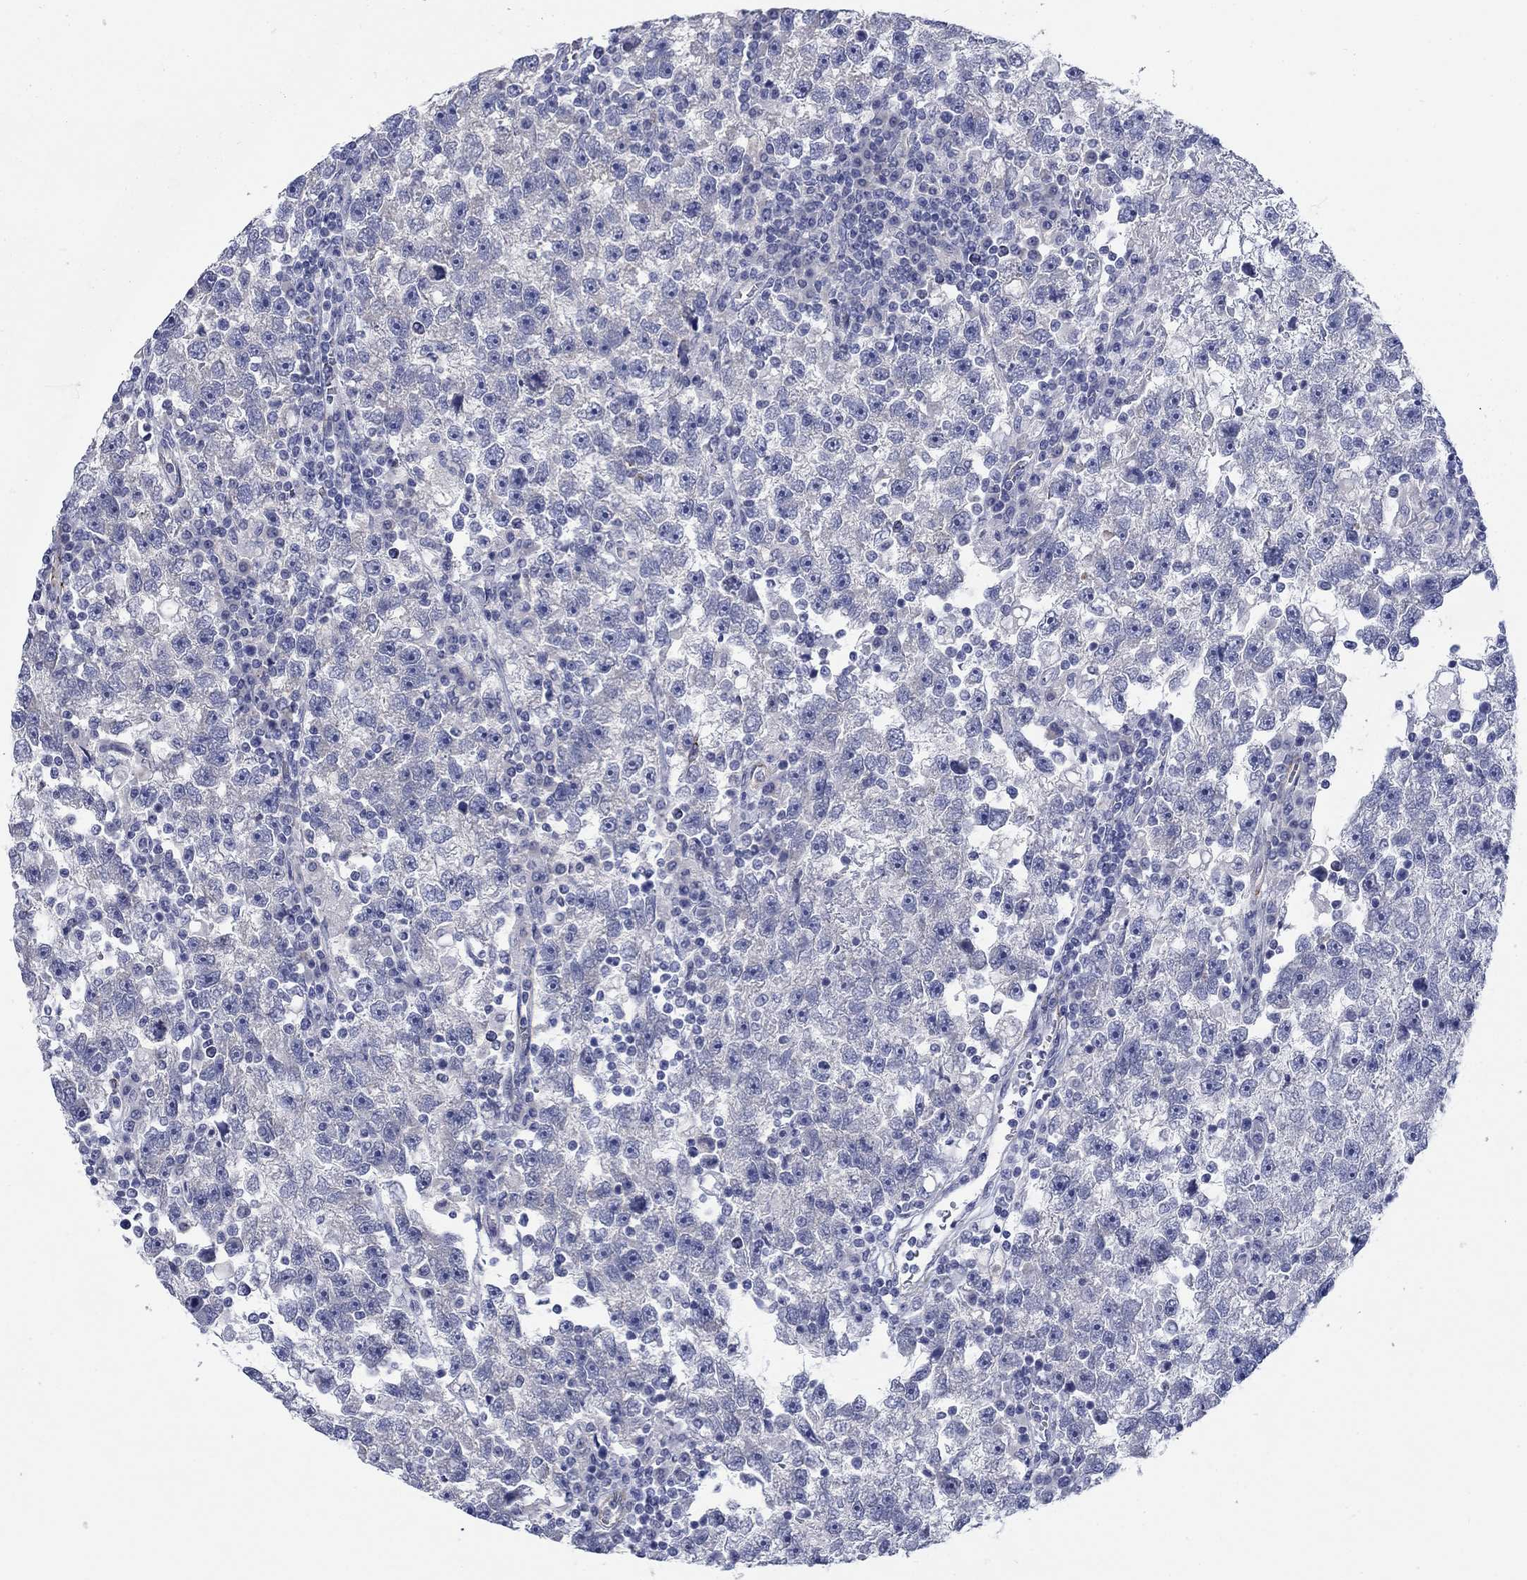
{"staining": {"intensity": "negative", "quantity": "none", "location": "none"}, "tissue": "testis cancer", "cell_type": "Tumor cells", "image_type": "cancer", "snomed": [{"axis": "morphology", "description": "Seminoma, NOS"}, {"axis": "topography", "description": "Testis"}], "caption": "Immunohistochemical staining of human testis seminoma displays no significant expression in tumor cells. The staining was performed using DAB to visualize the protein expression in brown, while the nuclei were stained in blue with hematoxylin (Magnification: 20x).", "gene": "PTPRZ1", "patient": {"sex": "male", "age": 47}}